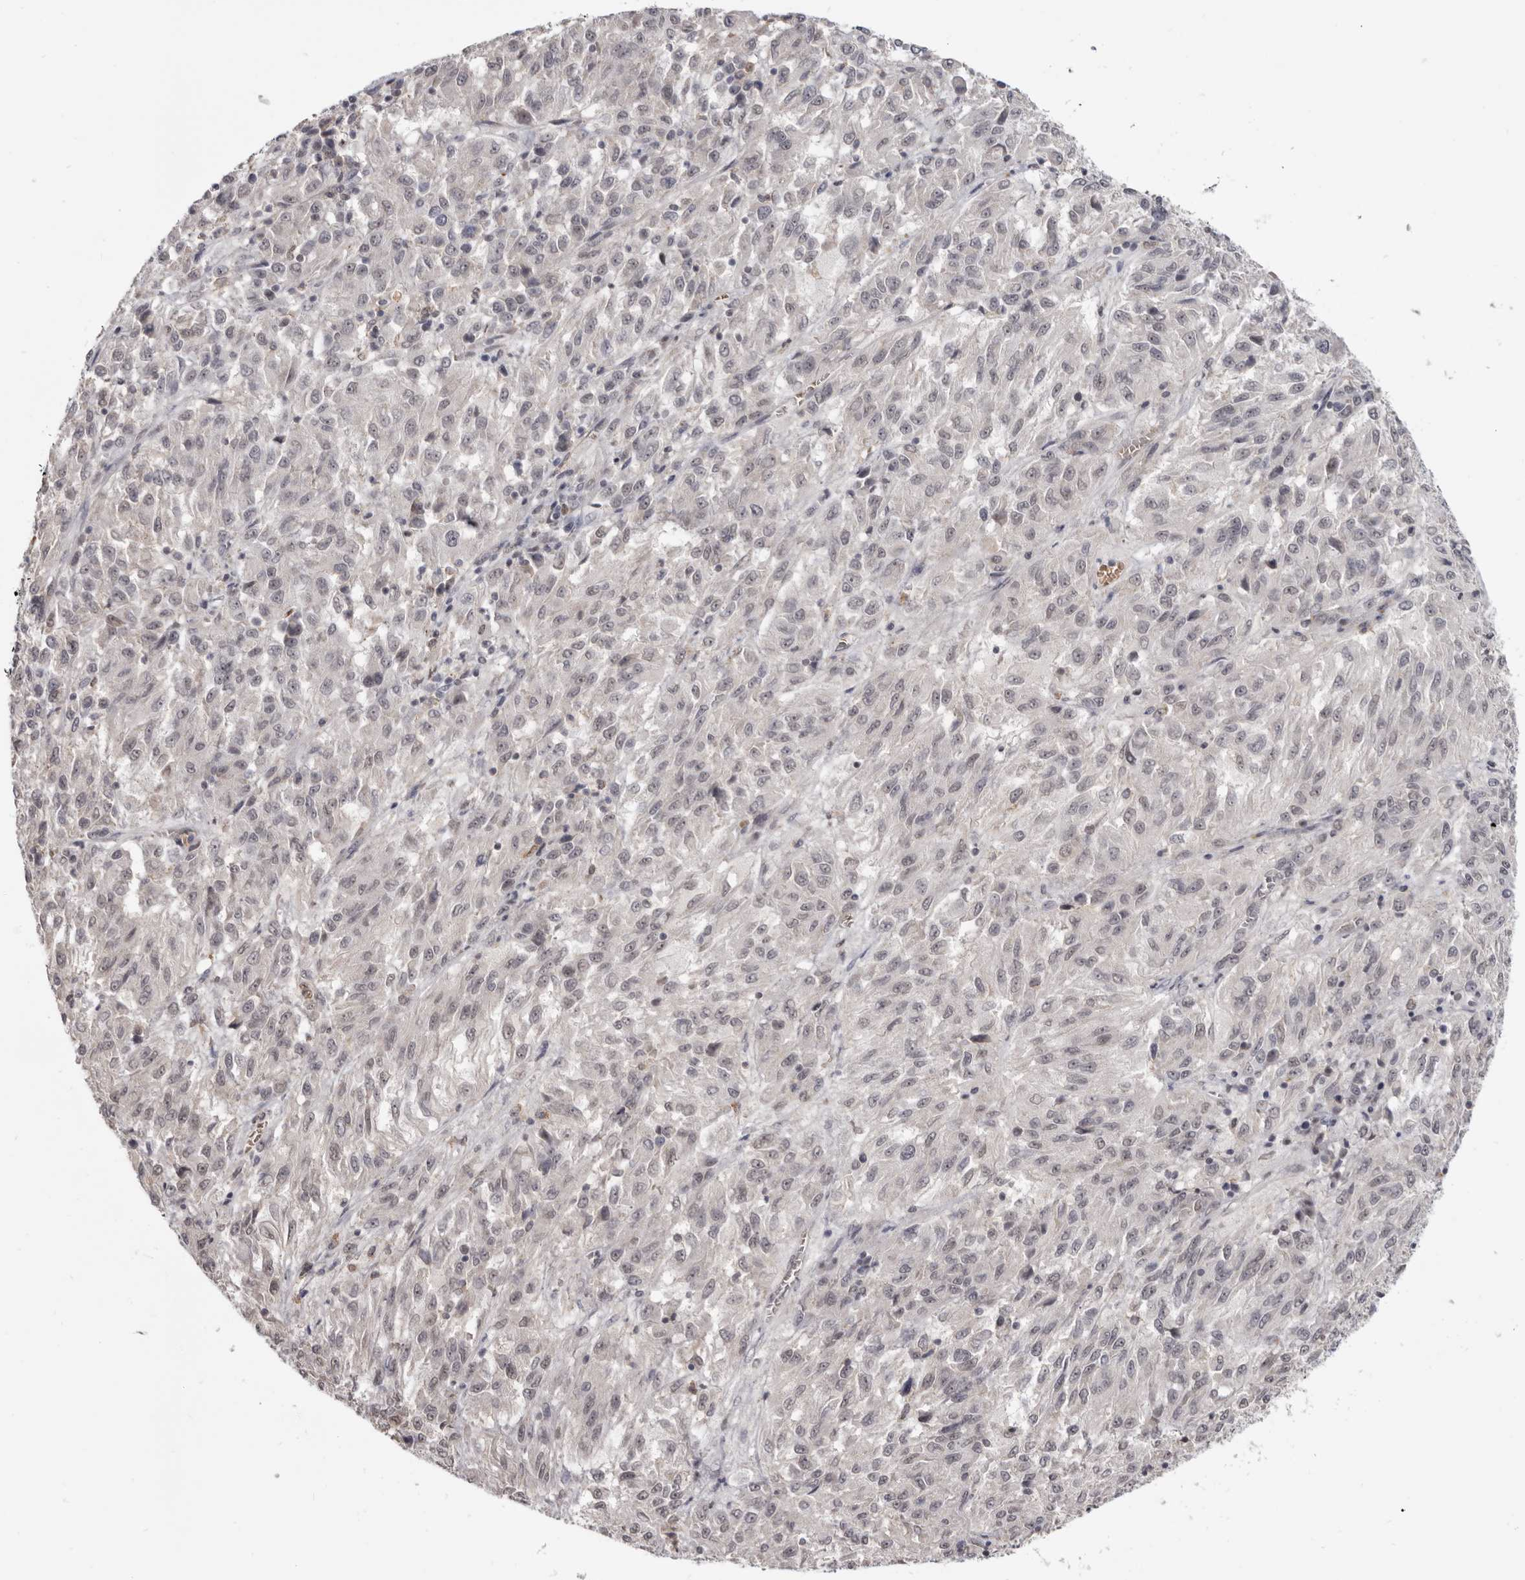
{"staining": {"intensity": "negative", "quantity": "none", "location": "none"}, "tissue": "melanoma", "cell_type": "Tumor cells", "image_type": "cancer", "snomed": [{"axis": "morphology", "description": "Malignant melanoma, Metastatic site"}, {"axis": "topography", "description": "Lung"}], "caption": "High magnification brightfield microscopy of melanoma stained with DAB (3,3'-diaminobenzidine) (brown) and counterstained with hematoxylin (blue): tumor cells show no significant positivity.", "gene": "CGN", "patient": {"sex": "male", "age": 64}}